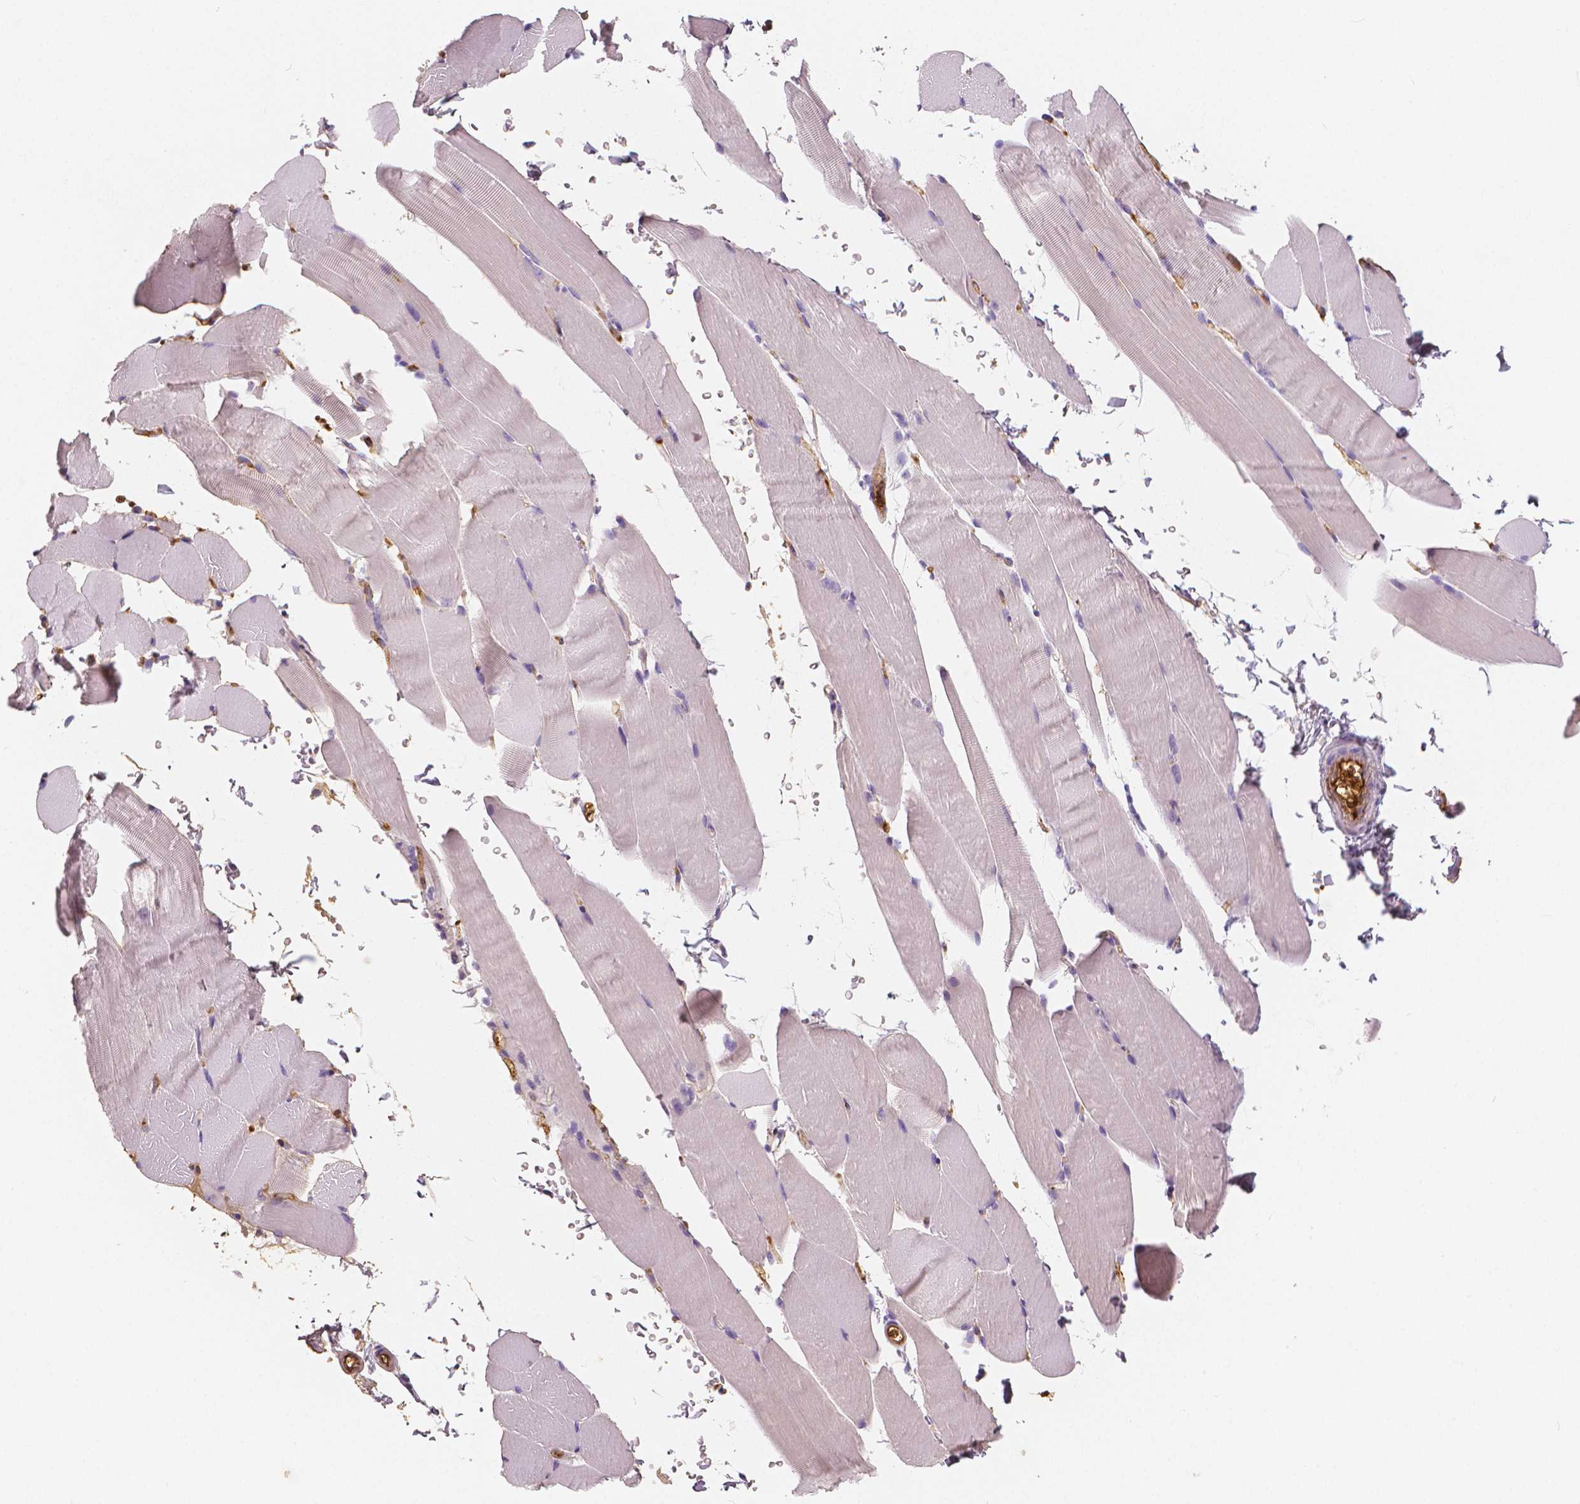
{"staining": {"intensity": "negative", "quantity": "none", "location": "none"}, "tissue": "skeletal muscle", "cell_type": "Myocytes", "image_type": "normal", "snomed": [{"axis": "morphology", "description": "Normal tissue, NOS"}, {"axis": "topography", "description": "Skeletal muscle"}], "caption": "A micrograph of skeletal muscle stained for a protein reveals no brown staining in myocytes.", "gene": "APOA4", "patient": {"sex": "female", "age": 37}}